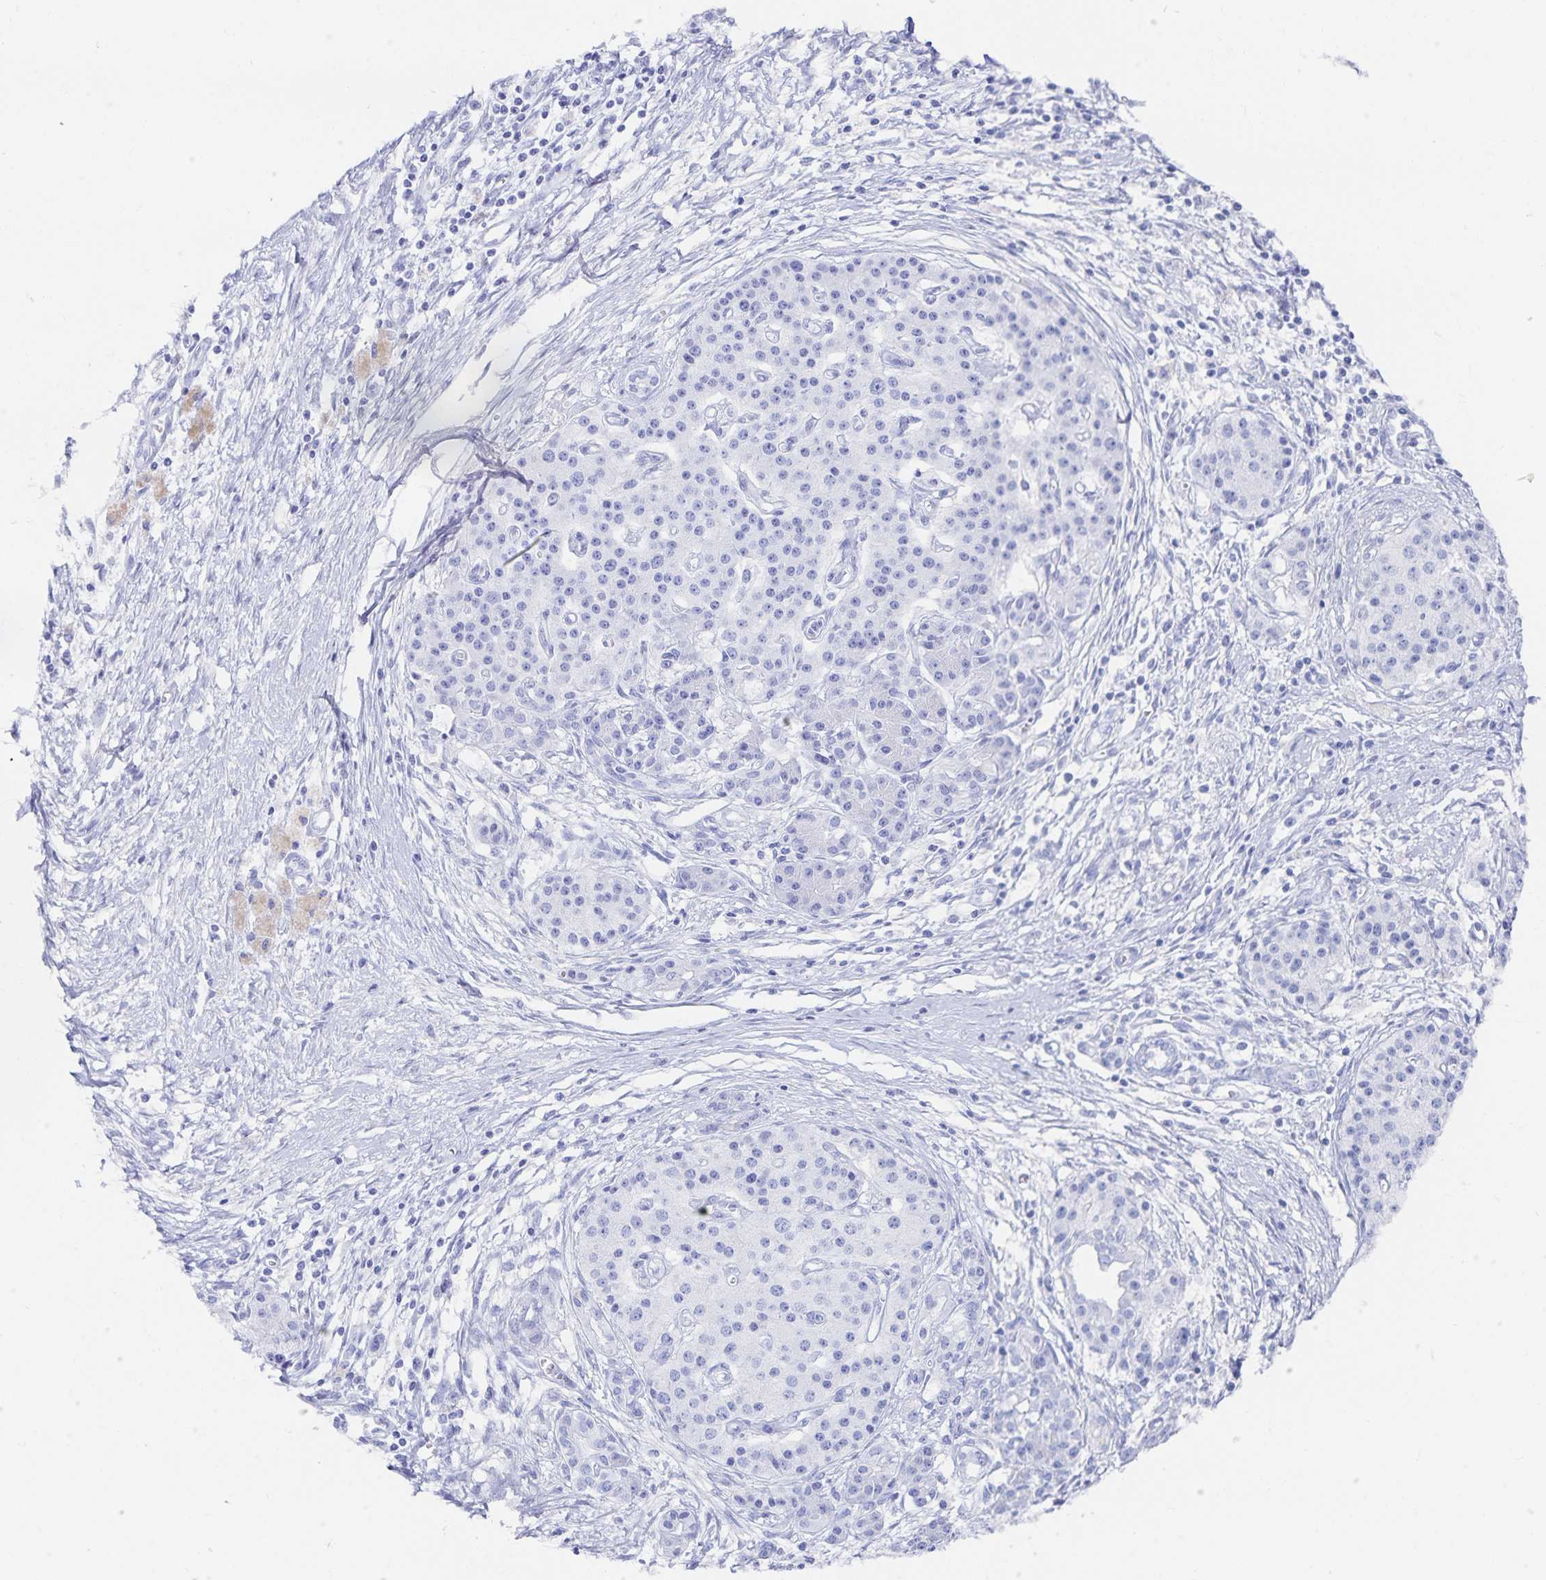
{"staining": {"intensity": "negative", "quantity": "none", "location": "none"}, "tissue": "pancreatic cancer", "cell_type": "Tumor cells", "image_type": "cancer", "snomed": [{"axis": "morphology", "description": "Adenocarcinoma, NOS"}, {"axis": "topography", "description": "Pancreas"}], "caption": "Immunohistochemistry of human pancreatic cancer (adenocarcinoma) displays no positivity in tumor cells. (DAB (3,3'-diaminobenzidine) IHC visualized using brightfield microscopy, high magnification).", "gene": "SNTN", "patient": {"sex": "female", "age": 47}}